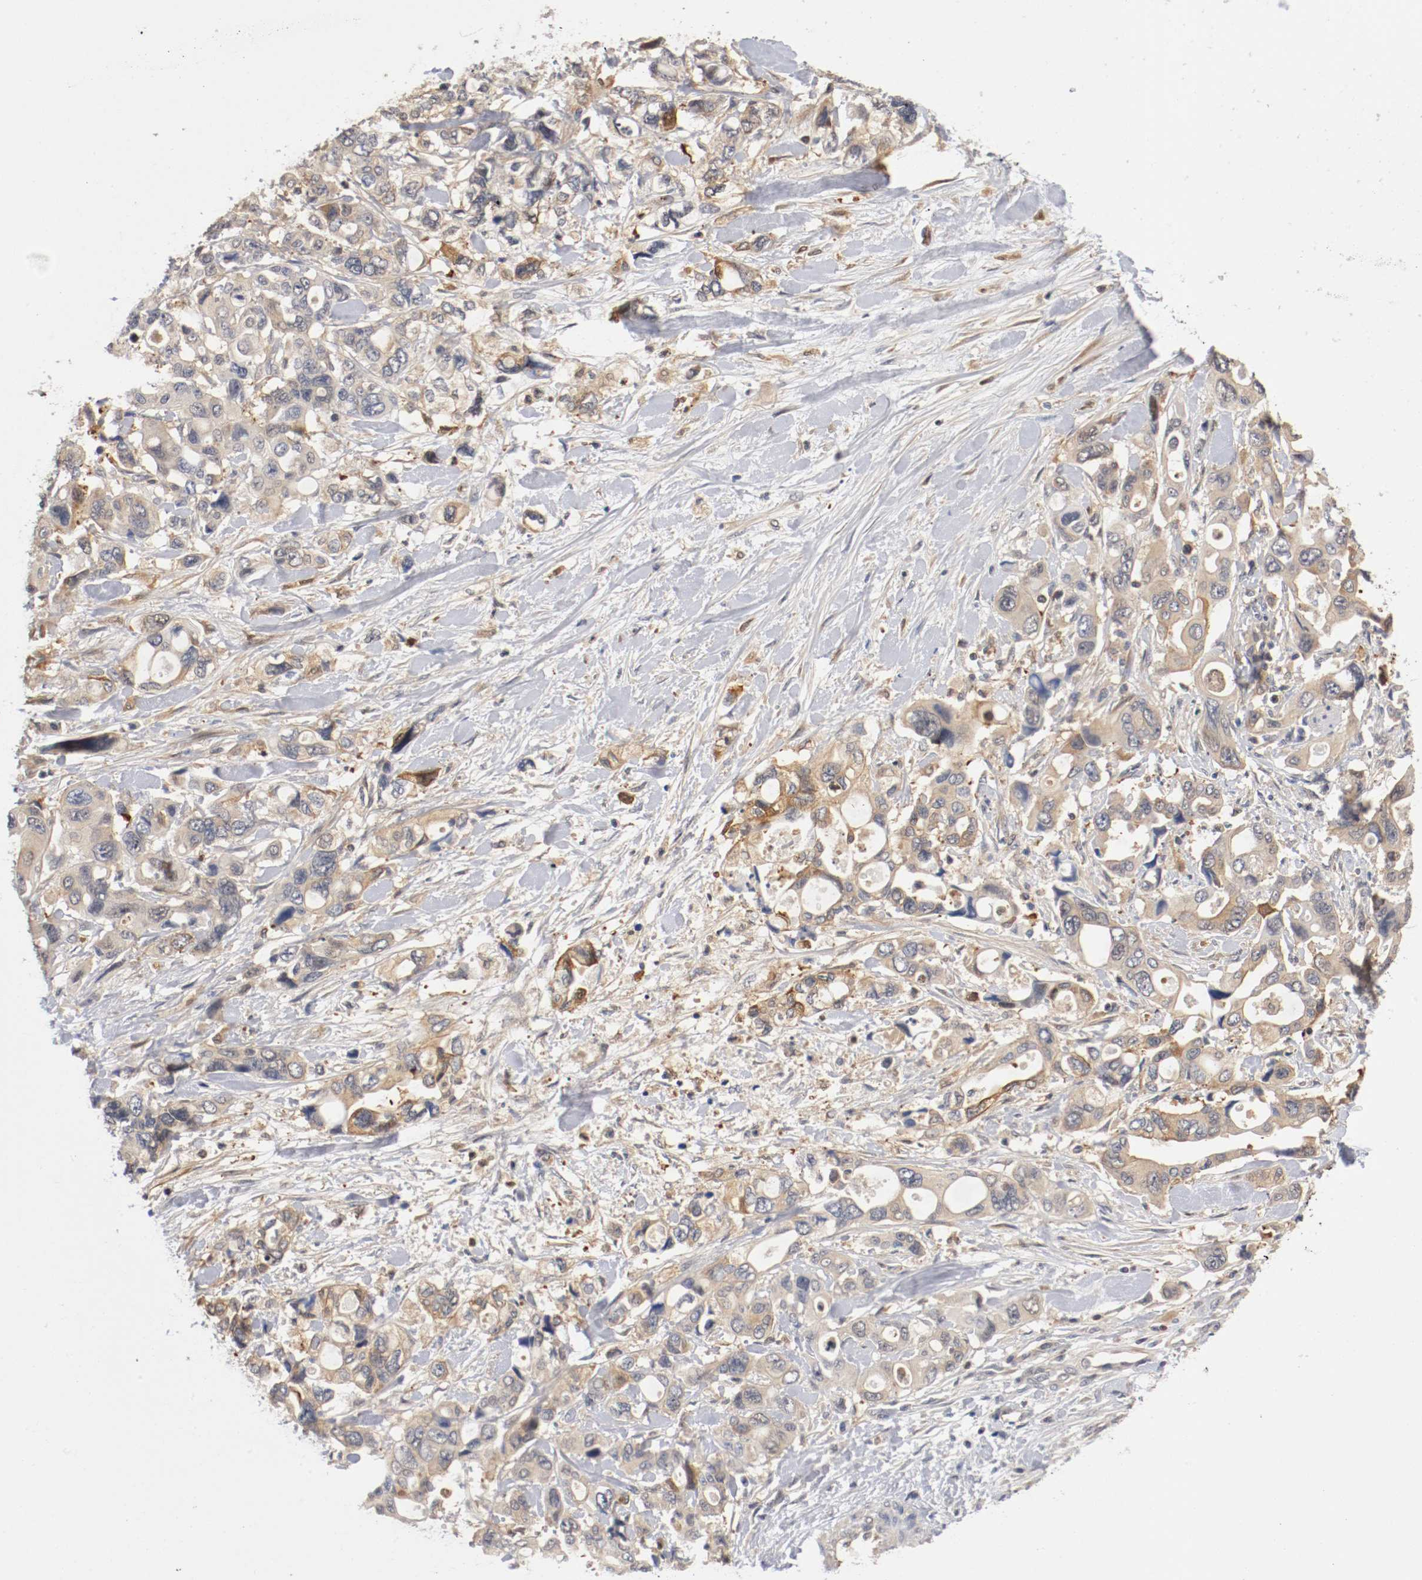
{"staining": {"intensity": "weak", "quantity": "25%-75%", "location": "cytoplasmic/membranous"}, "tissue": "pancreatic cancer", "cell_type": "Tumor cells", "image_type": "cancer", "snomed": [{"axis": "morphology", "description": "Adenocarcinoma, NOS"}, {"axis": "topography", "description": "Pancreas"}], "caption": "Protein positivity by immunohistochemistry reveals weak cytoplasmic/membranous expression in approximately 25%-75% of tumor cells in pancreatic cancer (adenocarcinoma).", "gene": "RBM23", "patient": {"sex": "male", "age": 46}}